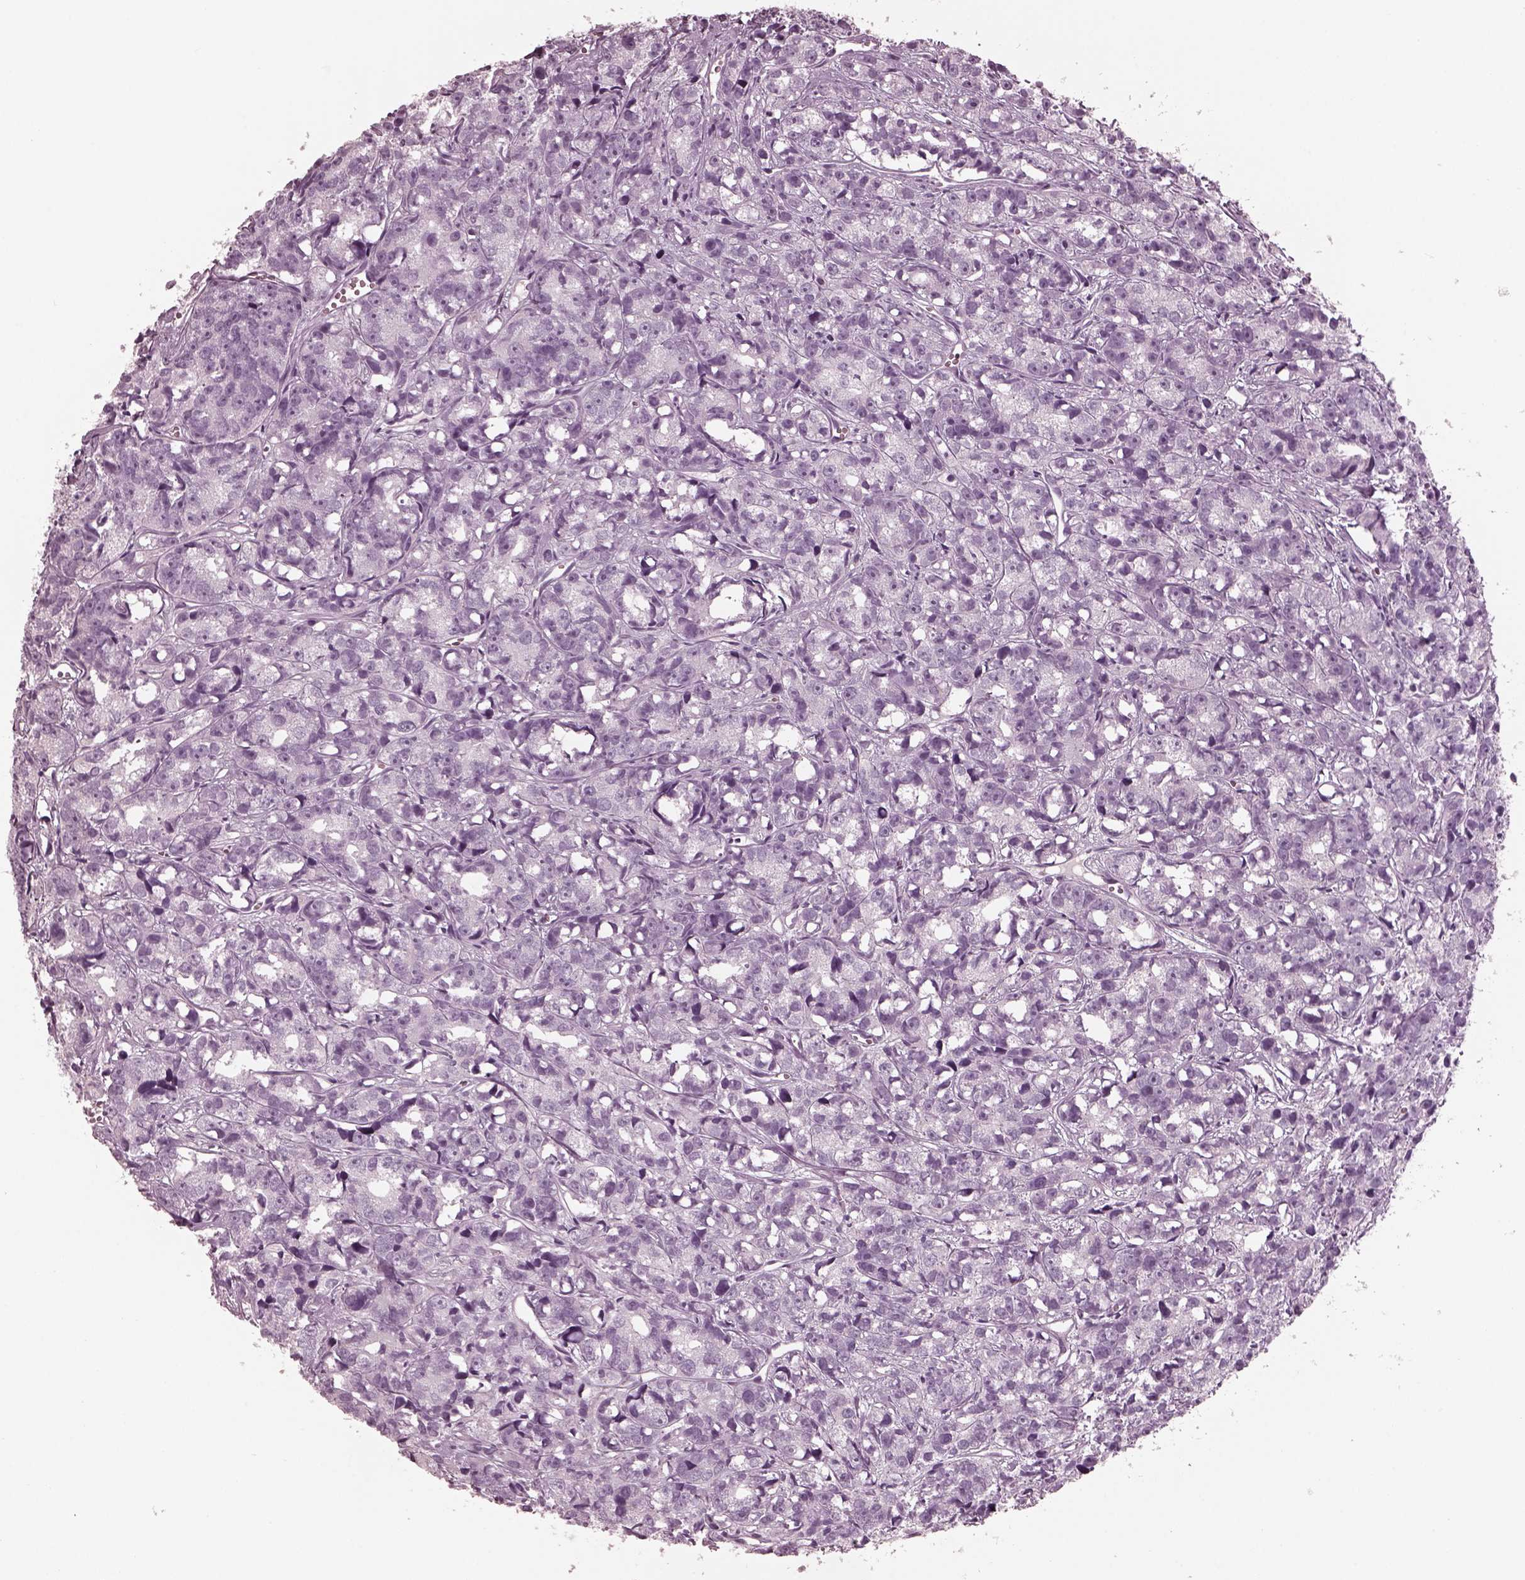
{"staining": {"intensity": "negative", "quantity": "none", "location": "none"}, "tissue": "prostate cancer", "cell_type": "Tumor cells", "image_type": "cancer", "snomed": [{"axis": "morphology", "description": "Adenocarcinoma, High grade"}, {"axis": "topography", "description": "Prostate"}], "caption": "Immunohistochemistry (IHC) photomicrograph of neoplastic tissue: human prostate cancer (high-grade adenocarcinoma) stained with DAB shows no significant protein staining in tumor cells. Nuclei are stained in blue.", "gene": "FABP9", "patient": {"sex": "male", "age": 77}}